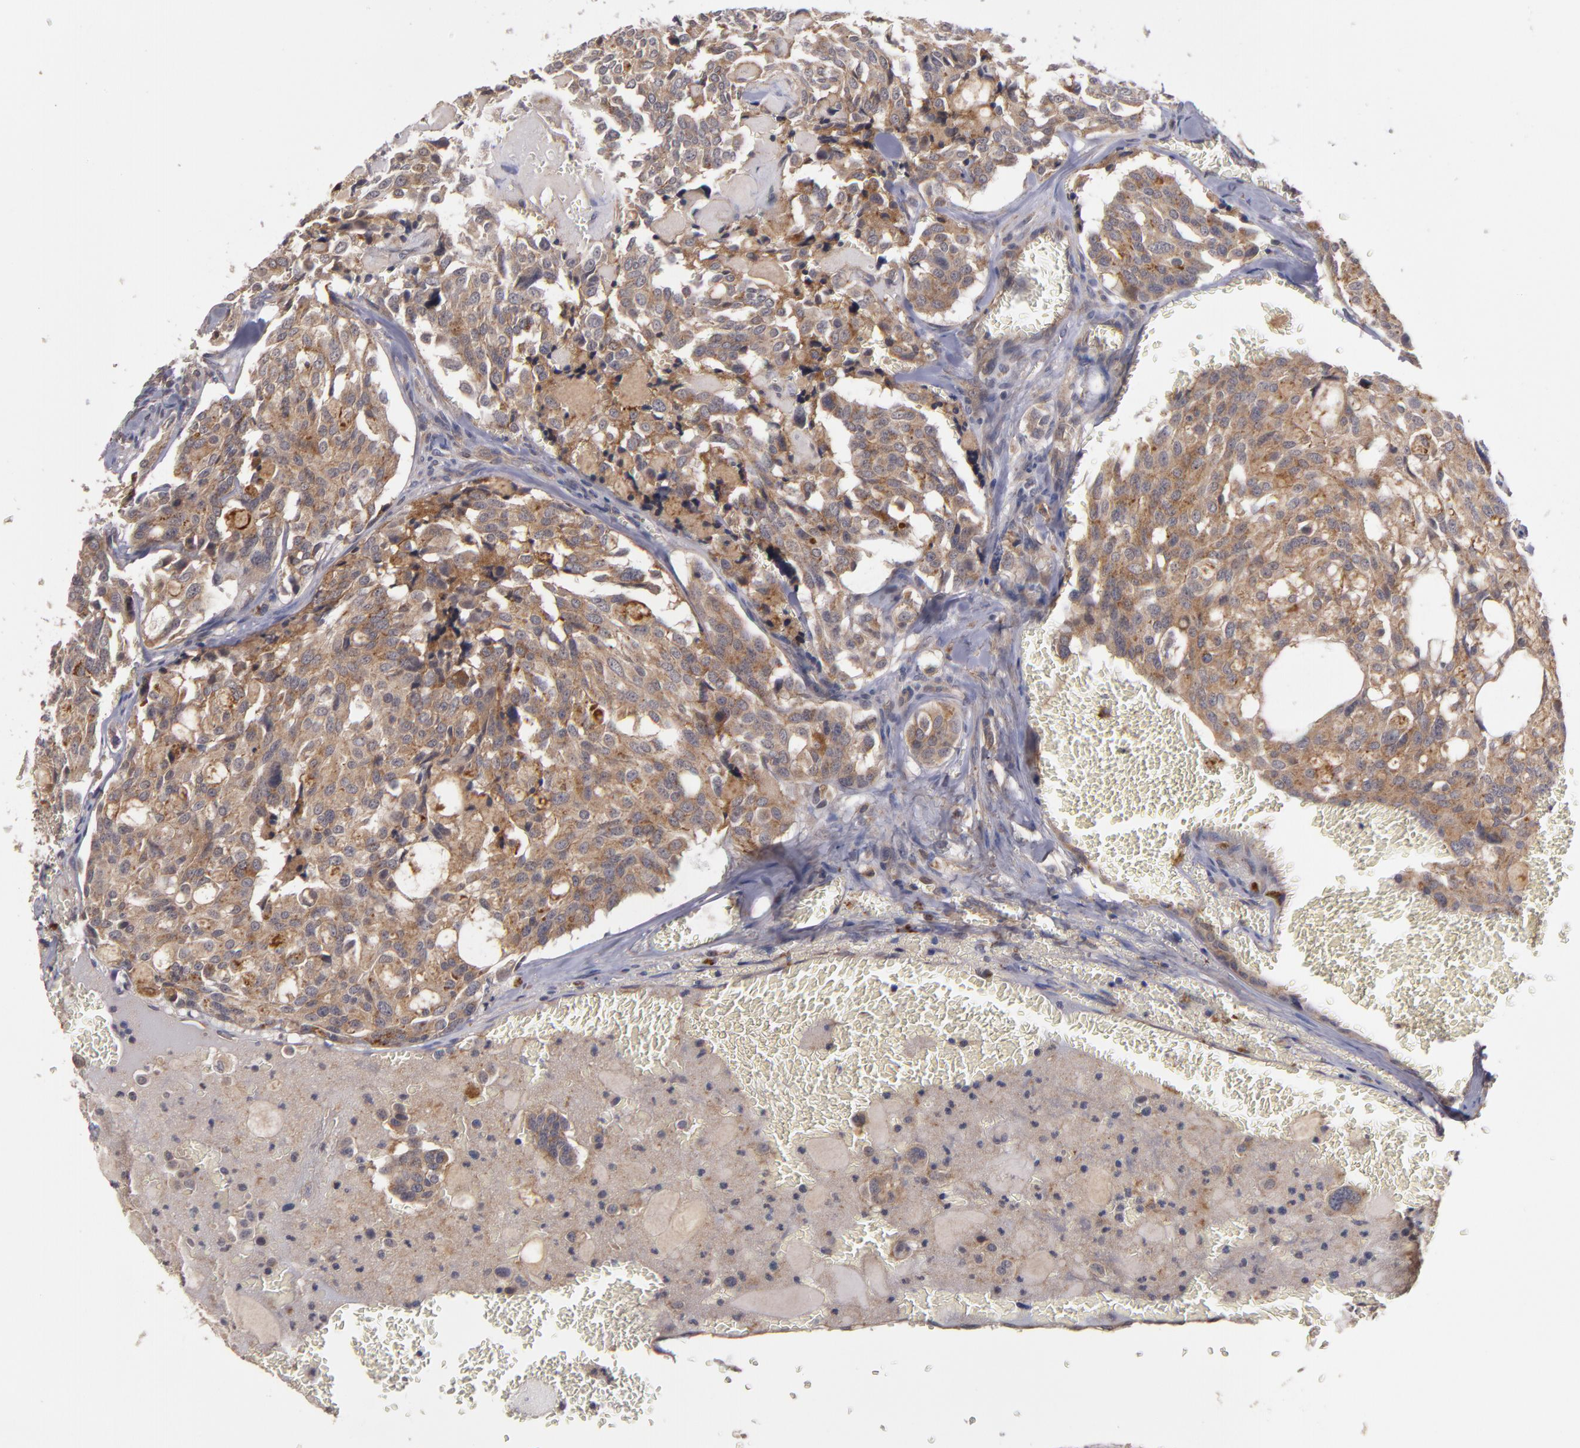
{"staining": {"intensity": "moderate", "quantity": ">75%", "location": "cytoplasmic/membranous"}, "tissue": "thyroid cancer", "cell_type": "Tumor cells", "image_type": "cancer", "snomed": [{"axis": "morphology", "description": "Carcinoma, NOS"}, {"axis": "morphology", "description": "Carcinoid, malignant, NOS"}, {"axis": "topography", "description": "Thyroid gland"}], "caption": "Immunohistochemical staining of human carcinoid (malignant) (thyroid) shows medium levels of moderate cytoplasmic/membranous expression in approximately >75% of tumor cells.", "gene": "CTSO", "patient": {"sex": "male", "age": 33}}